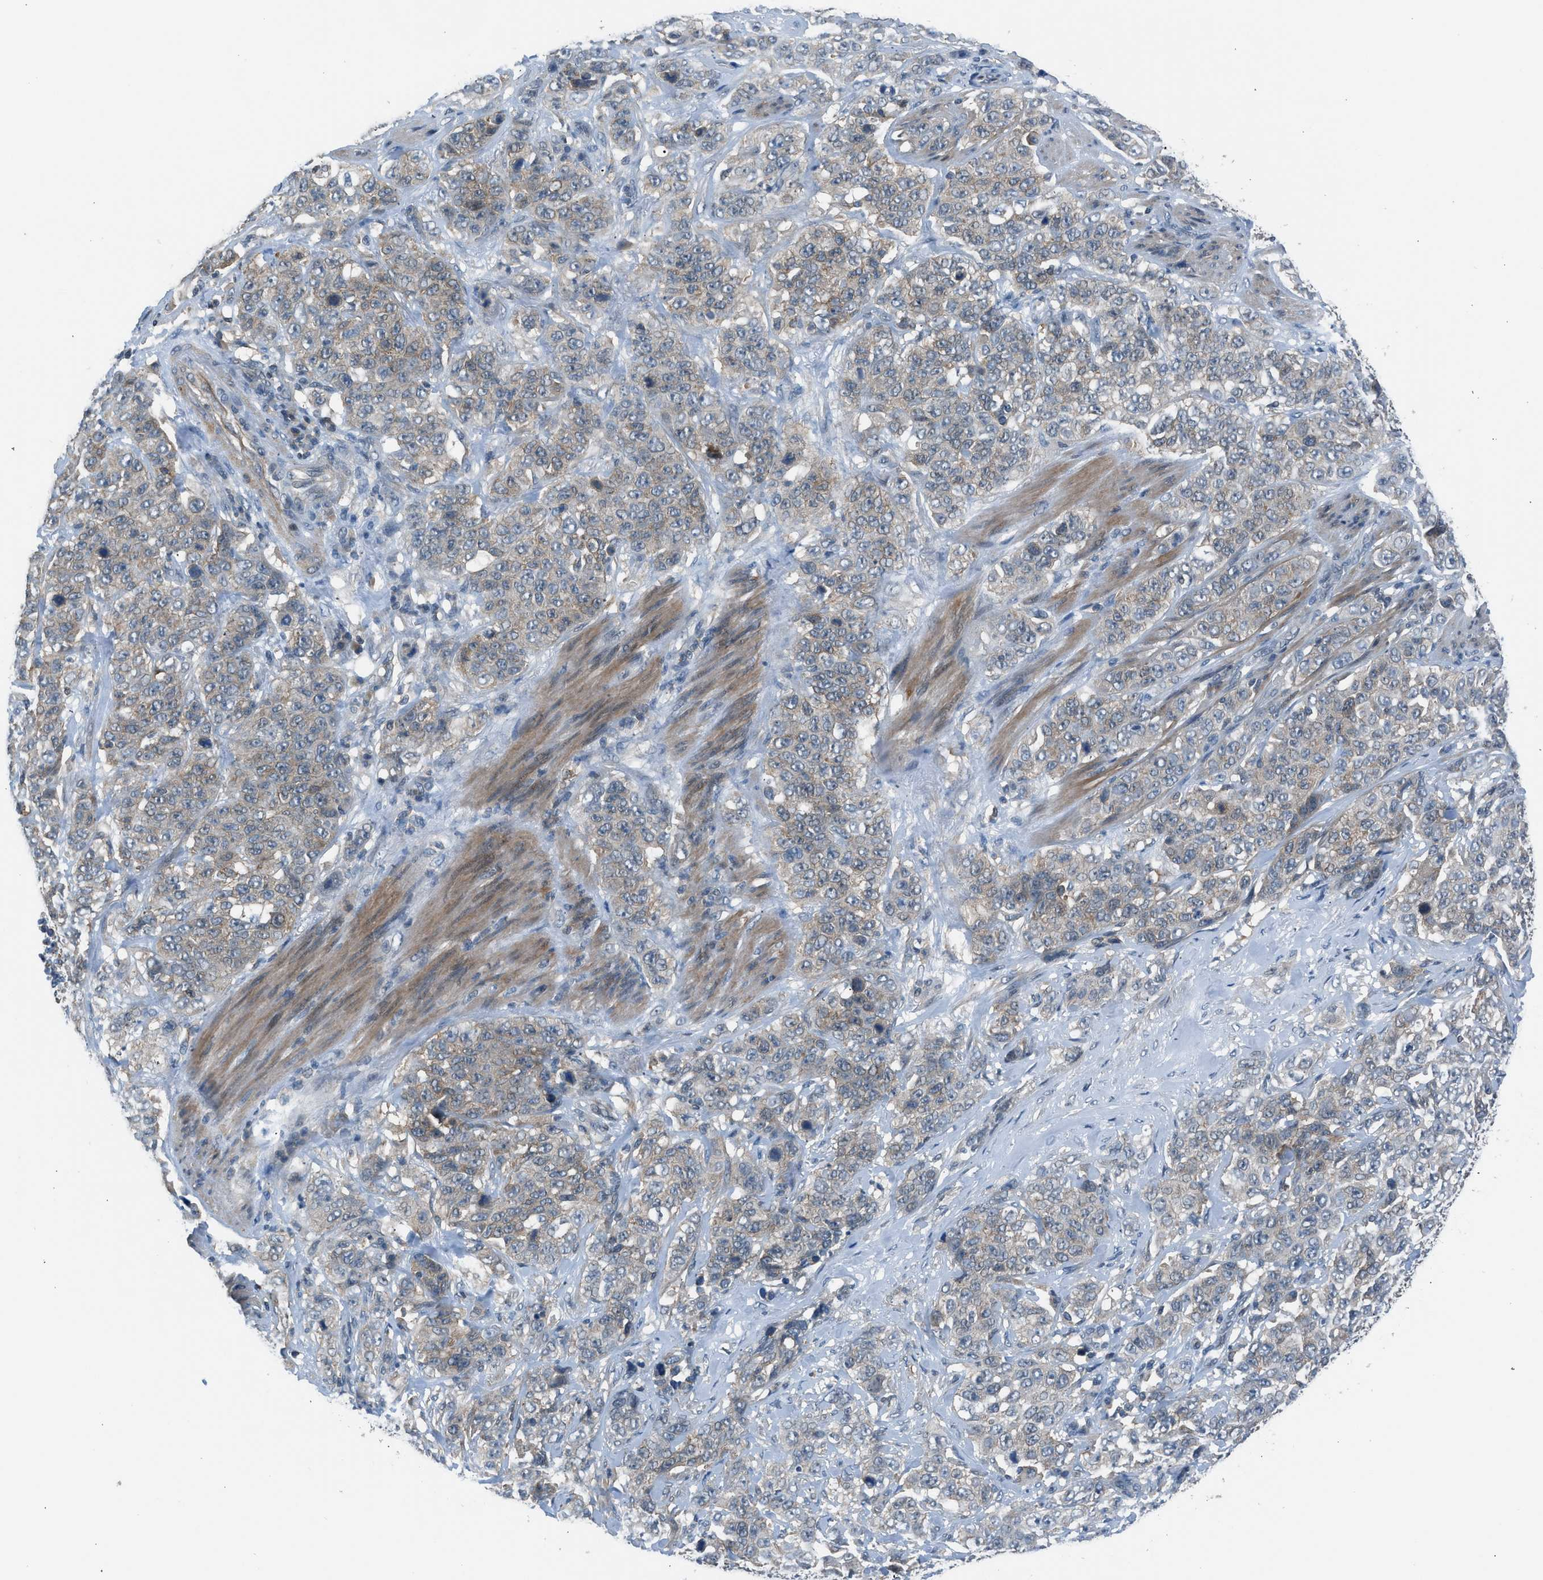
{"staining": {"intensity": "weak", "quantity": ">75%", "location": "cytoplasmic/membranous"}, "tissue": "stomach cancer", "cell_type": "Tumor cells", "image_type": "cancer", "snomed": [{"axis": "morphology", "description": "Adenocarcinoma, NOS"}, {"axis": "topography", "description": "Stomach"}], "caption": "Approximately >75% of tumor cells in stomach cancer show weak cytoplasmic/membranous protein expression as visualized by brown immunohistochemical staining.", "gene": "LMLN", "patient": {"sex": "male", "age": 48}}